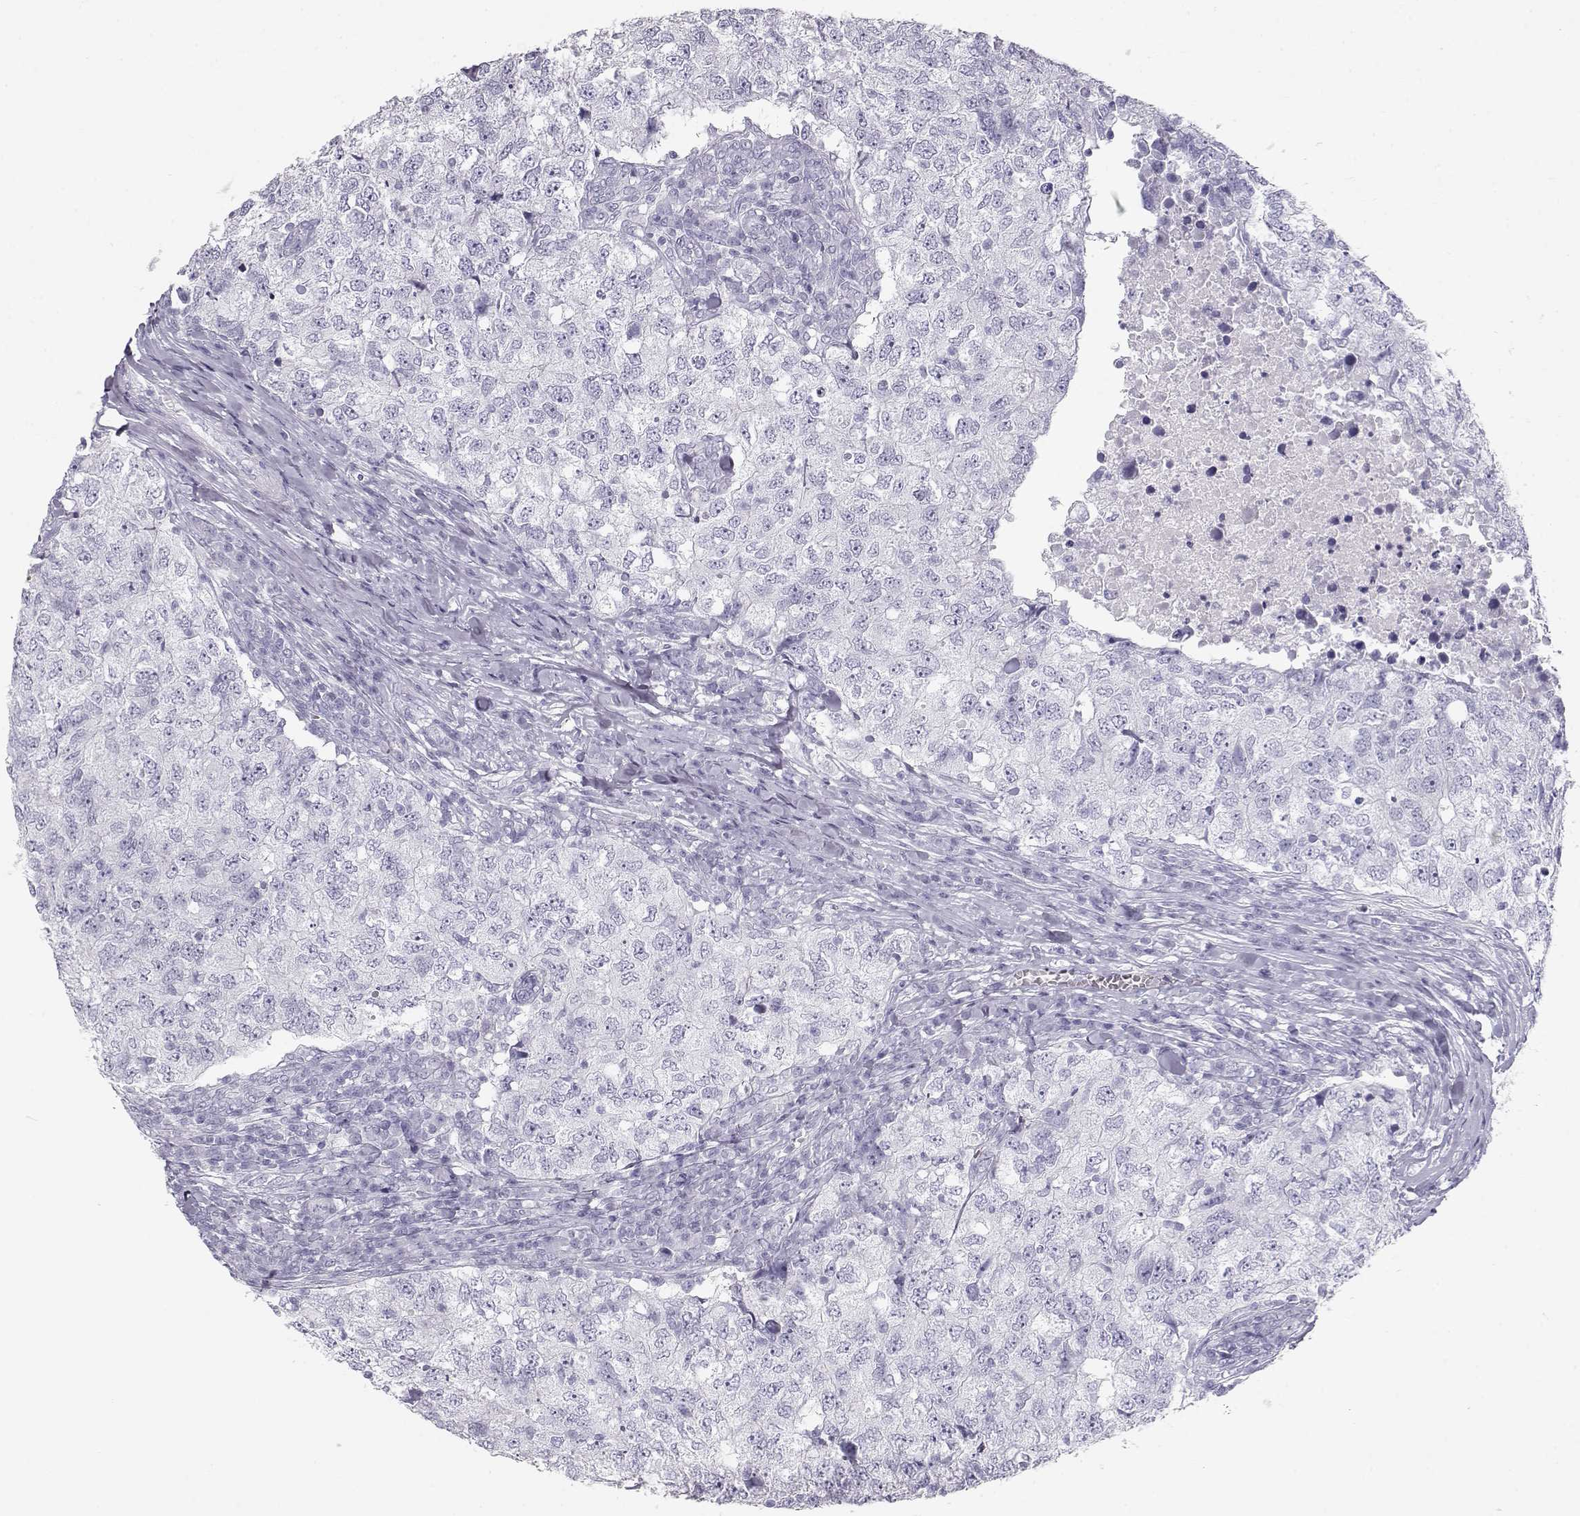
{"staining": {"intensity": "negative", "quantity": "none", "location": "none"}, "tissue": "breast cancer", "cell_type": "Tumor cells", "image_type": "cancer", "snomed": [{"axis": "morphology", "description": "Duct carcinoma"}, {"axis": "topography", "description": "Breast"}], "caption": "A high-resolution histopathology image shows immunohistochemistry (IHC) staining of breast cancer, which demonstrates no significant positivity in tumor cells.", "gene": "TKTL1", "patient": {"sex": "female", "age": 30}}